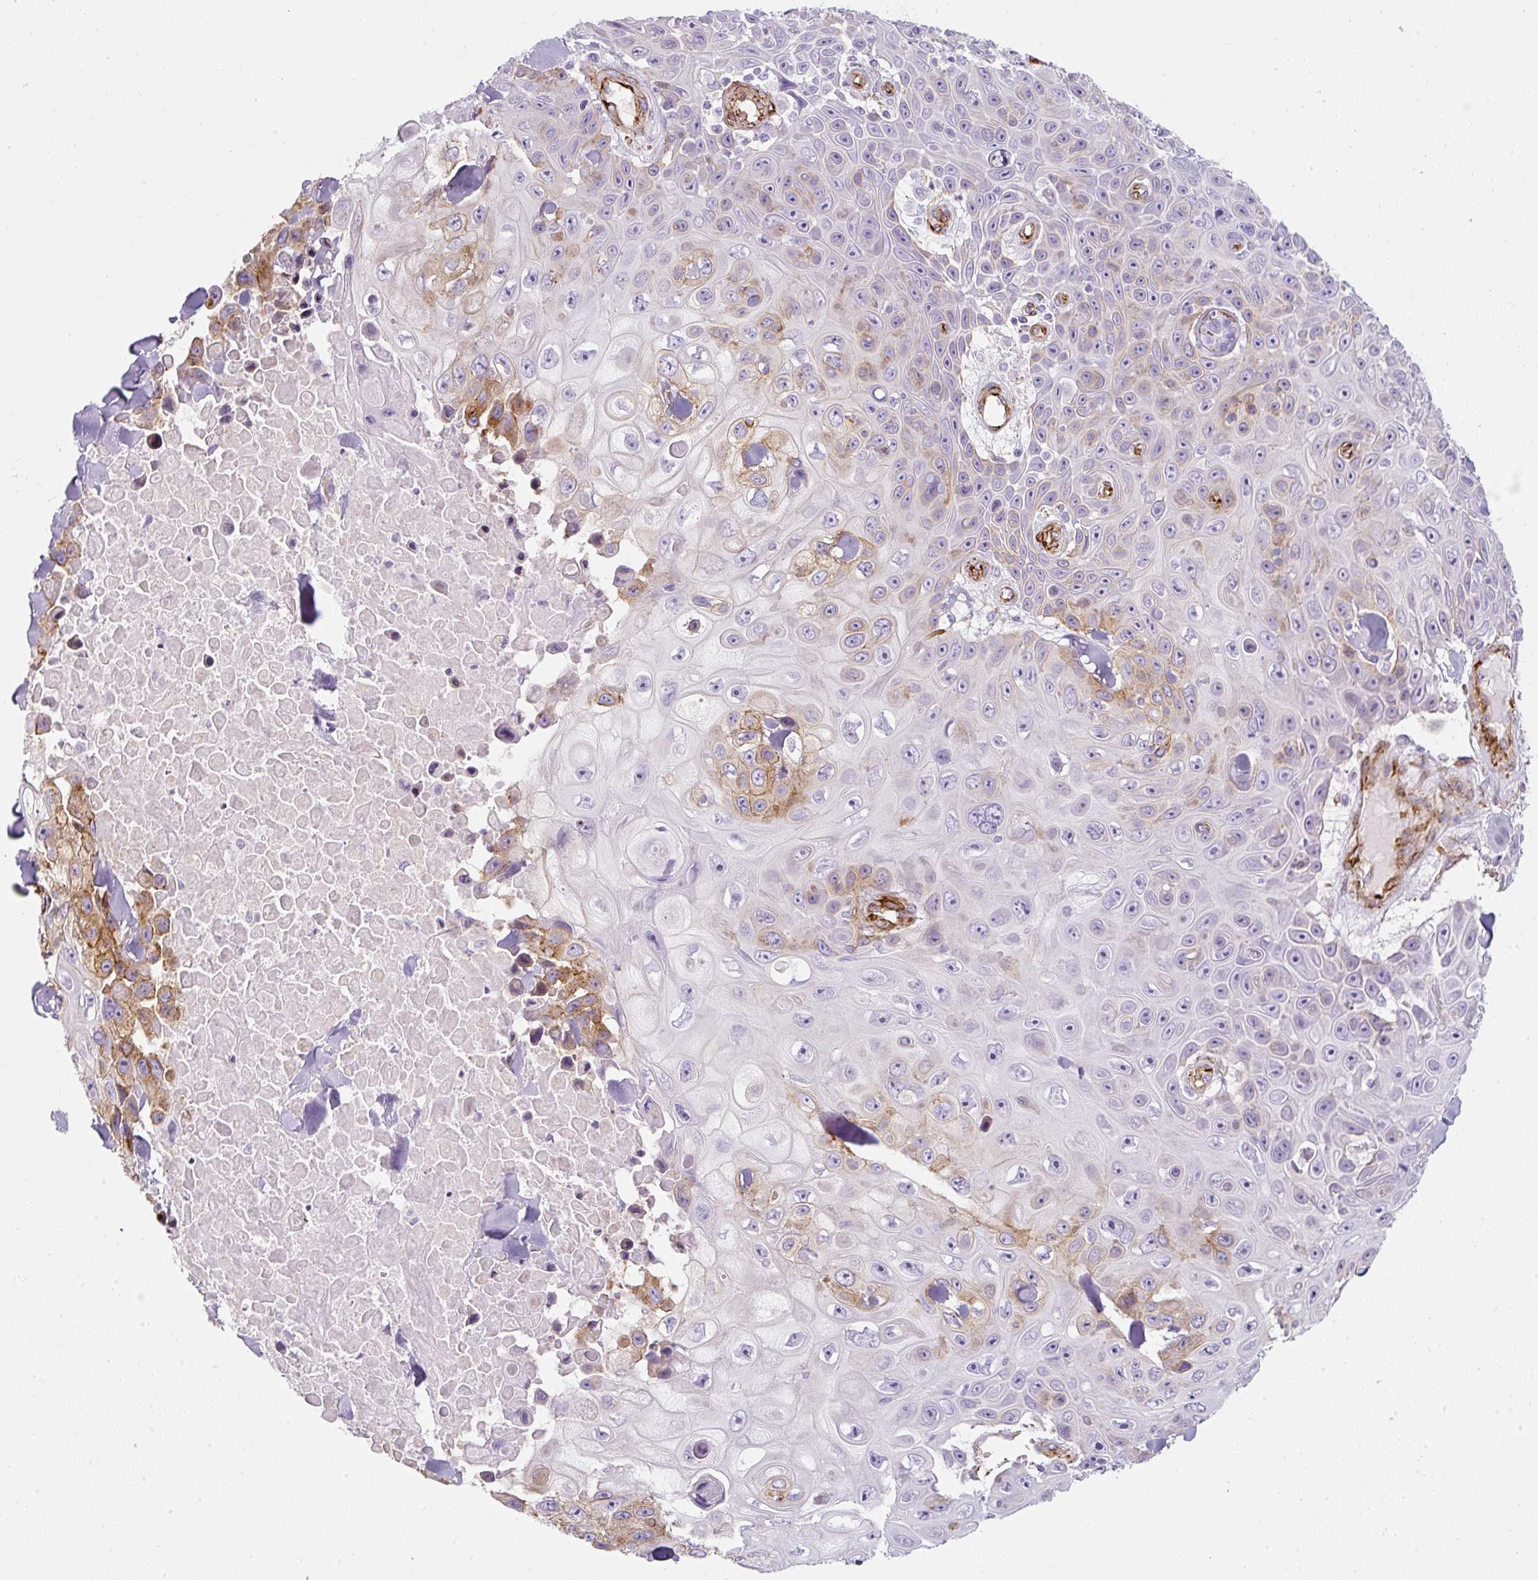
{"staining": {"intensity": "moderate", "quantity": "<25%", "location": "cytoplasmic/membranous"}, "tissue": "skin cancer", "cell_type": "Tumor cells", "image_type": "cancer", "snomed": [{"axis": "morphology", "description": "Squamous cell carcinoma, NOS"}, {"axis": "topography", "description": "Skin"}], "caption": "This photomicrograph displays immunohistochemistry (IHC) staining of skin cancer (squamous cell carcinoma), with low moderate cytoplasmic/membranous staining in approximately <25% of tumor cells.", "gene": "CAVIN3", "patient": {"sex": "male", "age": 82}}